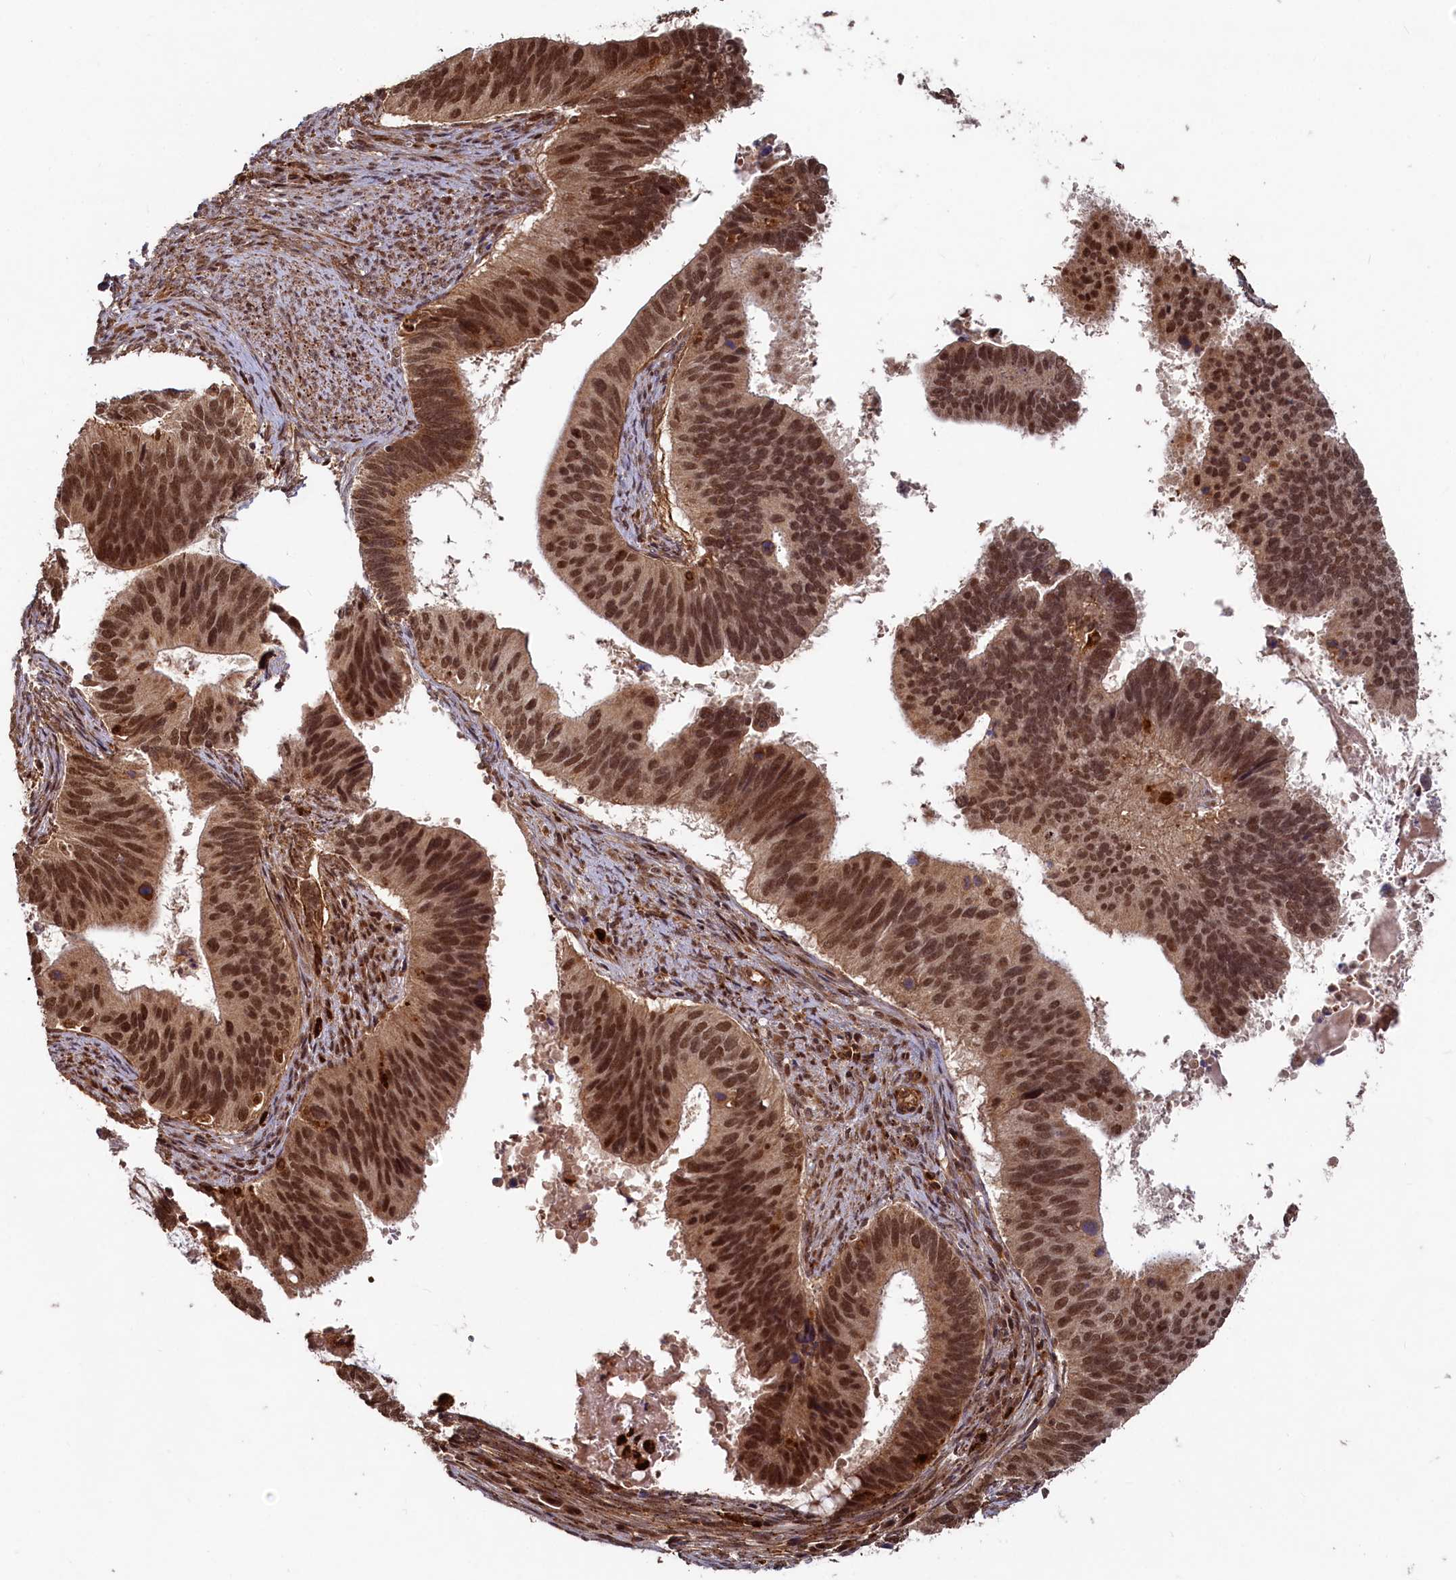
{"staining": {"intensity": "strong", "quantity": ">75%", "location": "nuclear"}, "tissue": "cervical cancer", "cell_type": "Tumor cells", "image_type": "cancer", "snomed": [{"axis": "morphology", "description": "Adenocarcinoma, NOS"}, {"axis": "topography", "description": "Cervix"}], "caption": "Immunohistochemistry (DAB (3,3'-diaminobenzidine)) staining of cervical cancer (adenocarcinoma) displays strong nuclear protein staining in approximately >75% of tumor cells.", "gene": "TRIM23", "patient": {"sex": "female", "age": 42}}